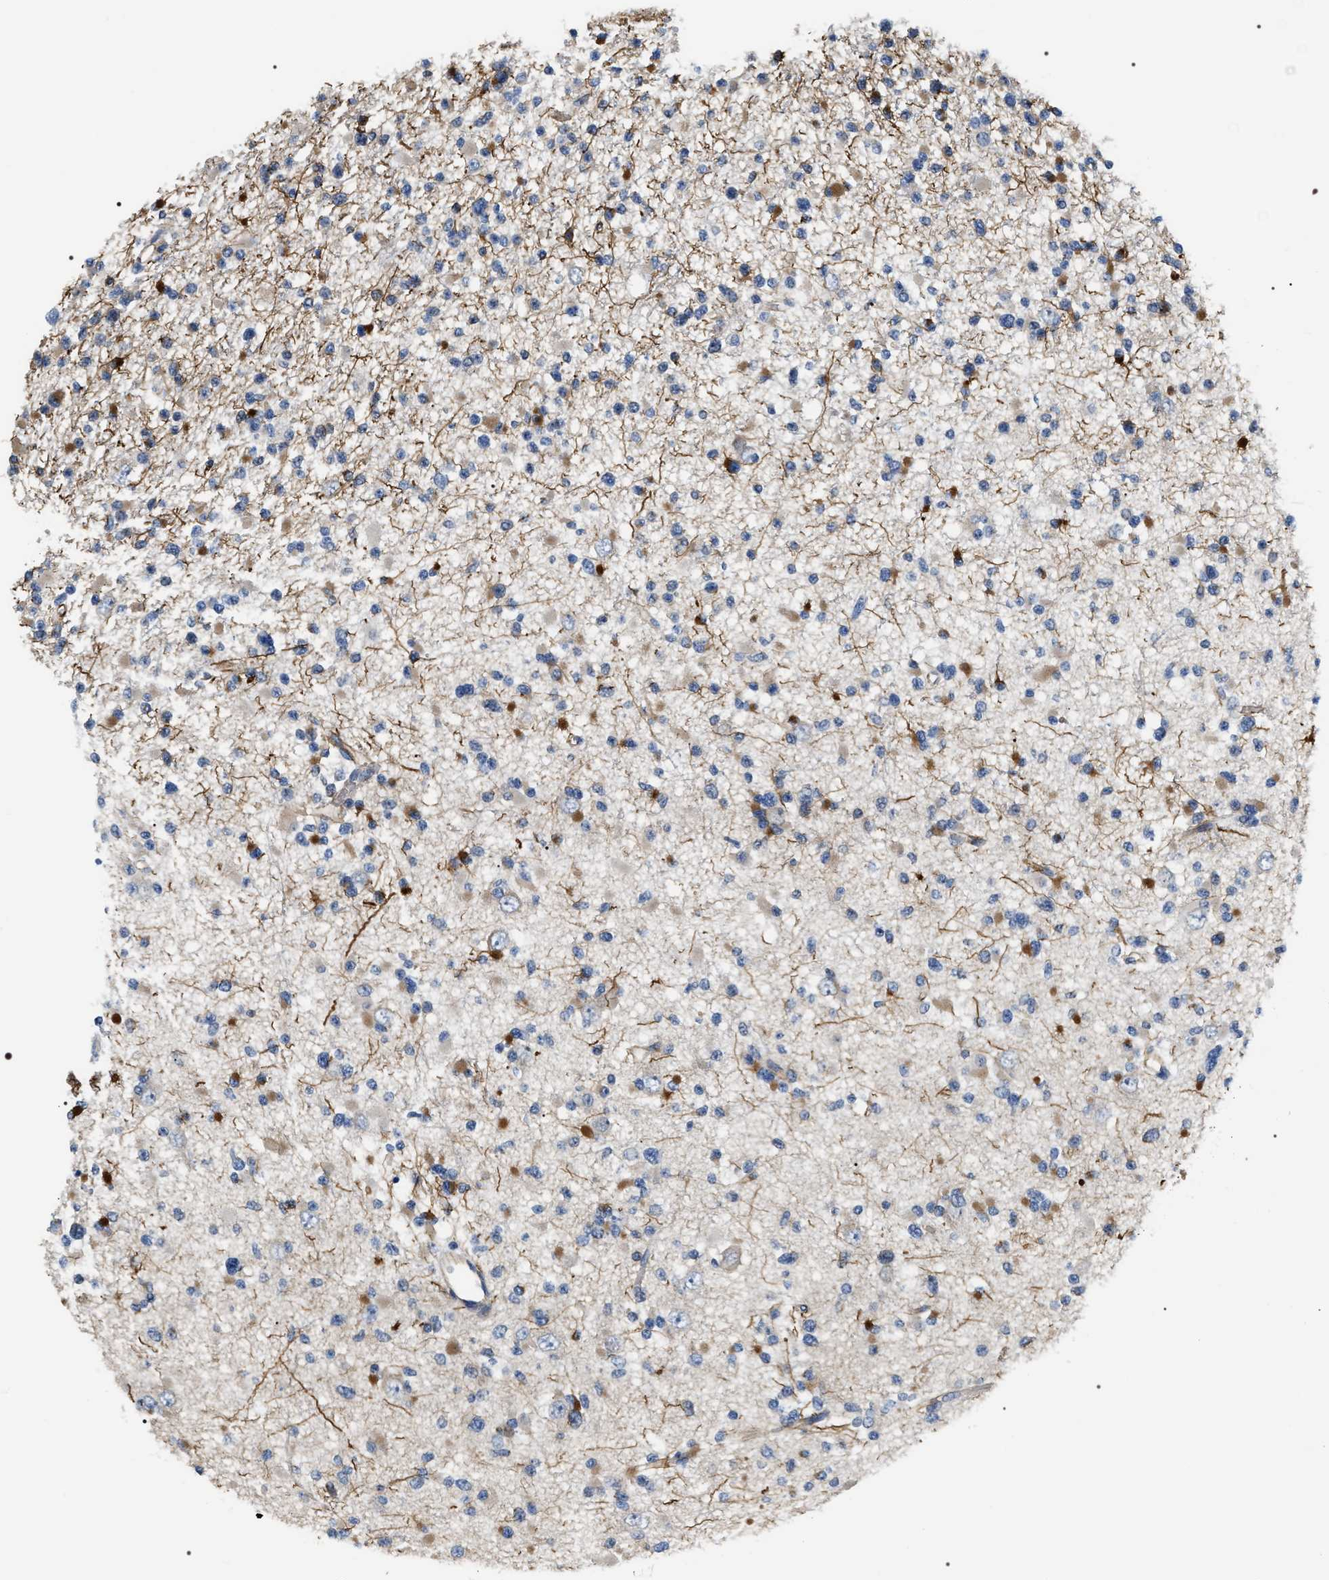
{"staining": {"intensity": "moderate", "quantity": "<25%", "location": "cytoplasmic/membranous"}, "tissue": "glioma", "cell_type": "Tumor cells", "image_type": "cancer", "snomed": [{"axis": "morphology", "description": "Glioma, malignant, Low grade"}, {"axis": "topography", "description": "Brain"}], "caption": "This is a micrograph of immunohistochemistry (IHC) staining of glioma, which shows moderate positivity in the cytoplasmic/membranous of tumor cells.", "gene": "PKD1L1", "patient": {"sex": "female", "age": 22}}